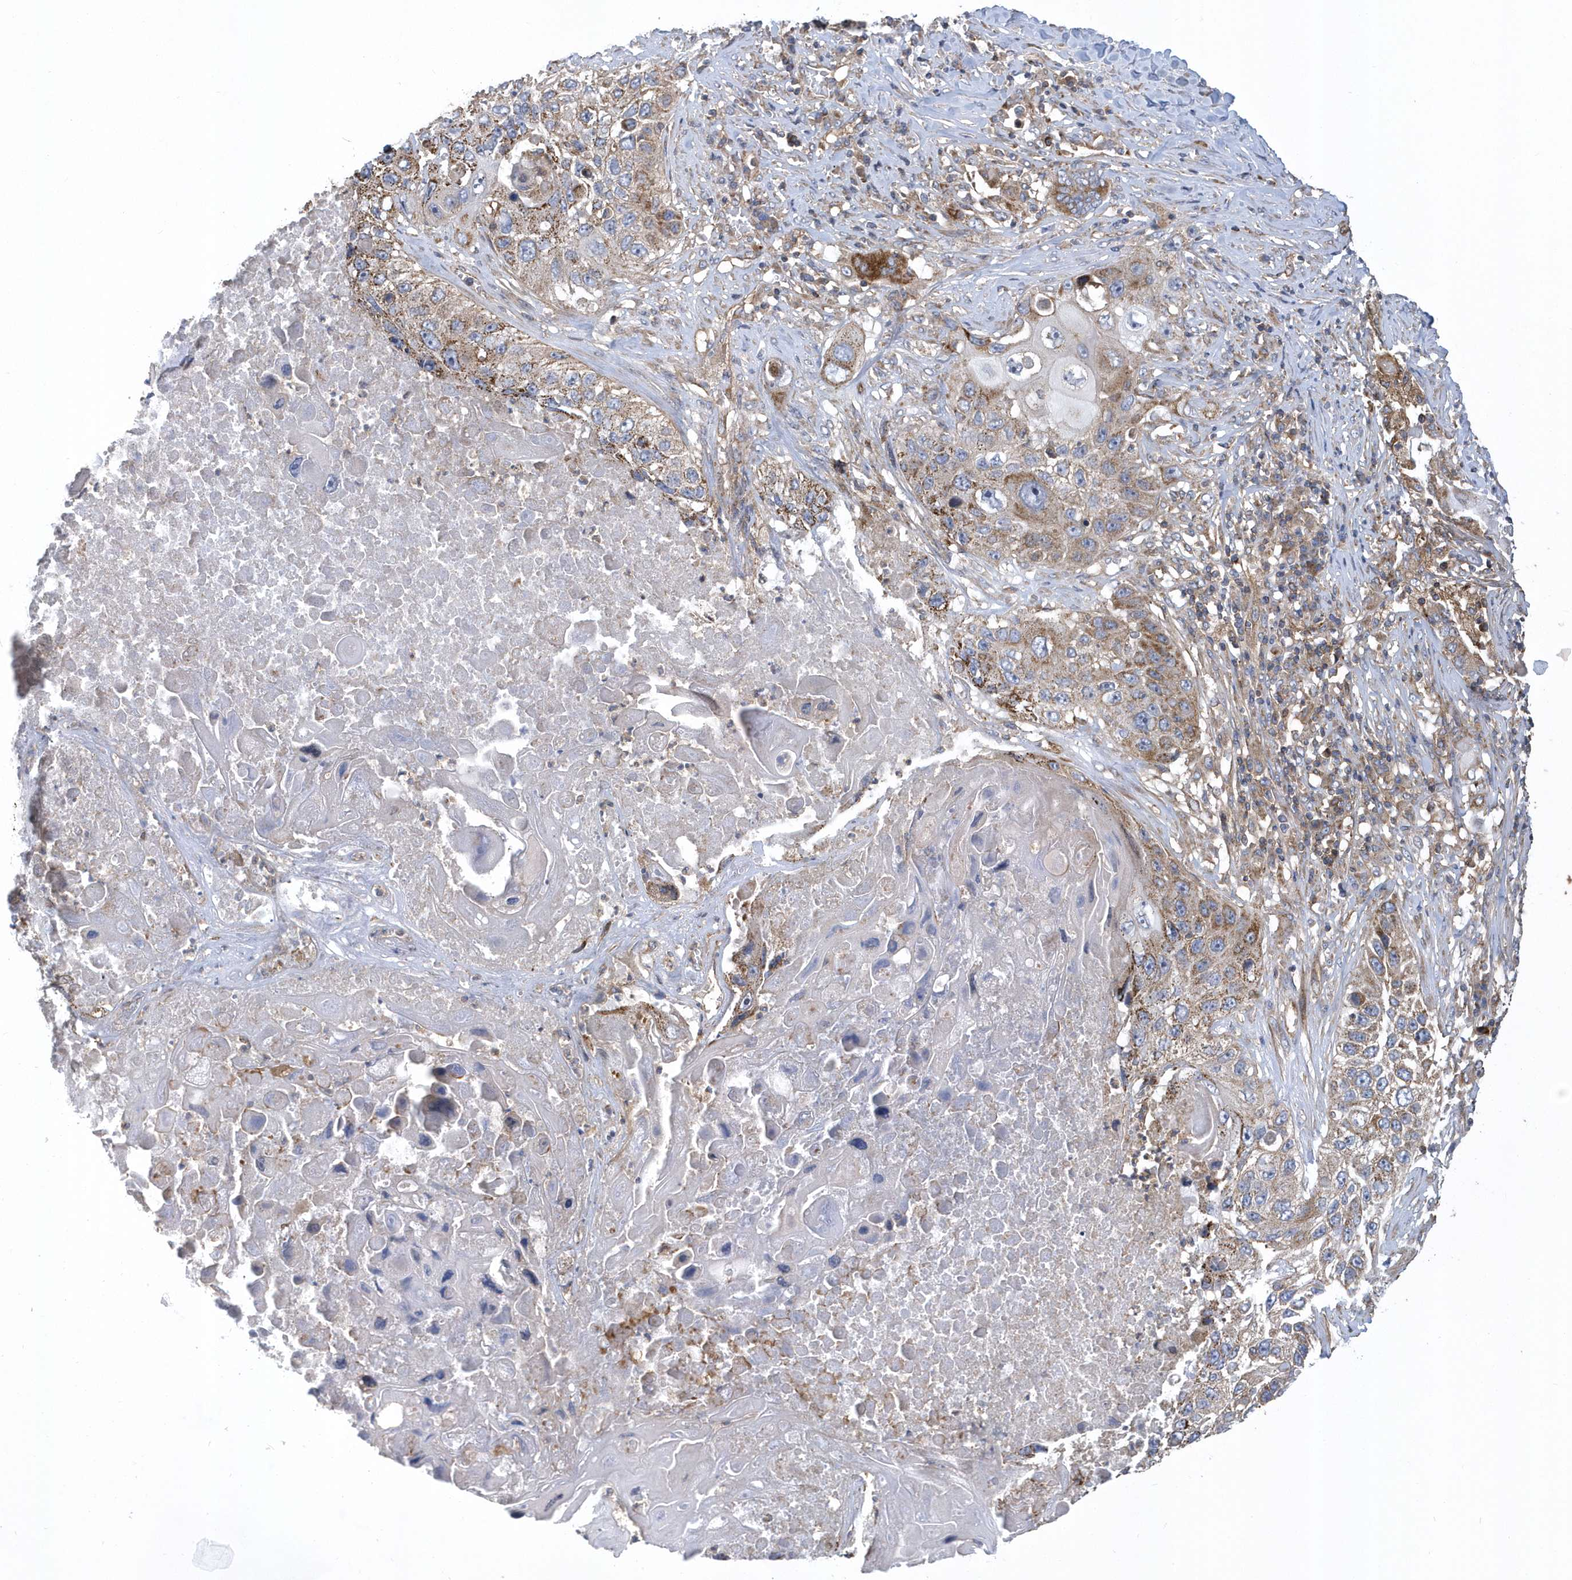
{"staining": {"intensity": "moderate", "quantity": ">75%", "location": "cytoplasmic/membranous"}, "tissue": "lung cancer", "cell_type": "Tumor cells", "image_type": "cancer", "snomed": [{"axis": "morphology", "description": "Squamous cell carcinoma, NOS"}, {"axis": "topography", "description": "Lung"}], "caption": "Moderate cytoplasmic/membranous expression for a protein is seen in approximately >75% of tumor cells of lung squamous cell carcinoma using immunohistochemistry (IHC).", "gene": "TRAIP", "patient": {"sex": "male", "age": 61}}